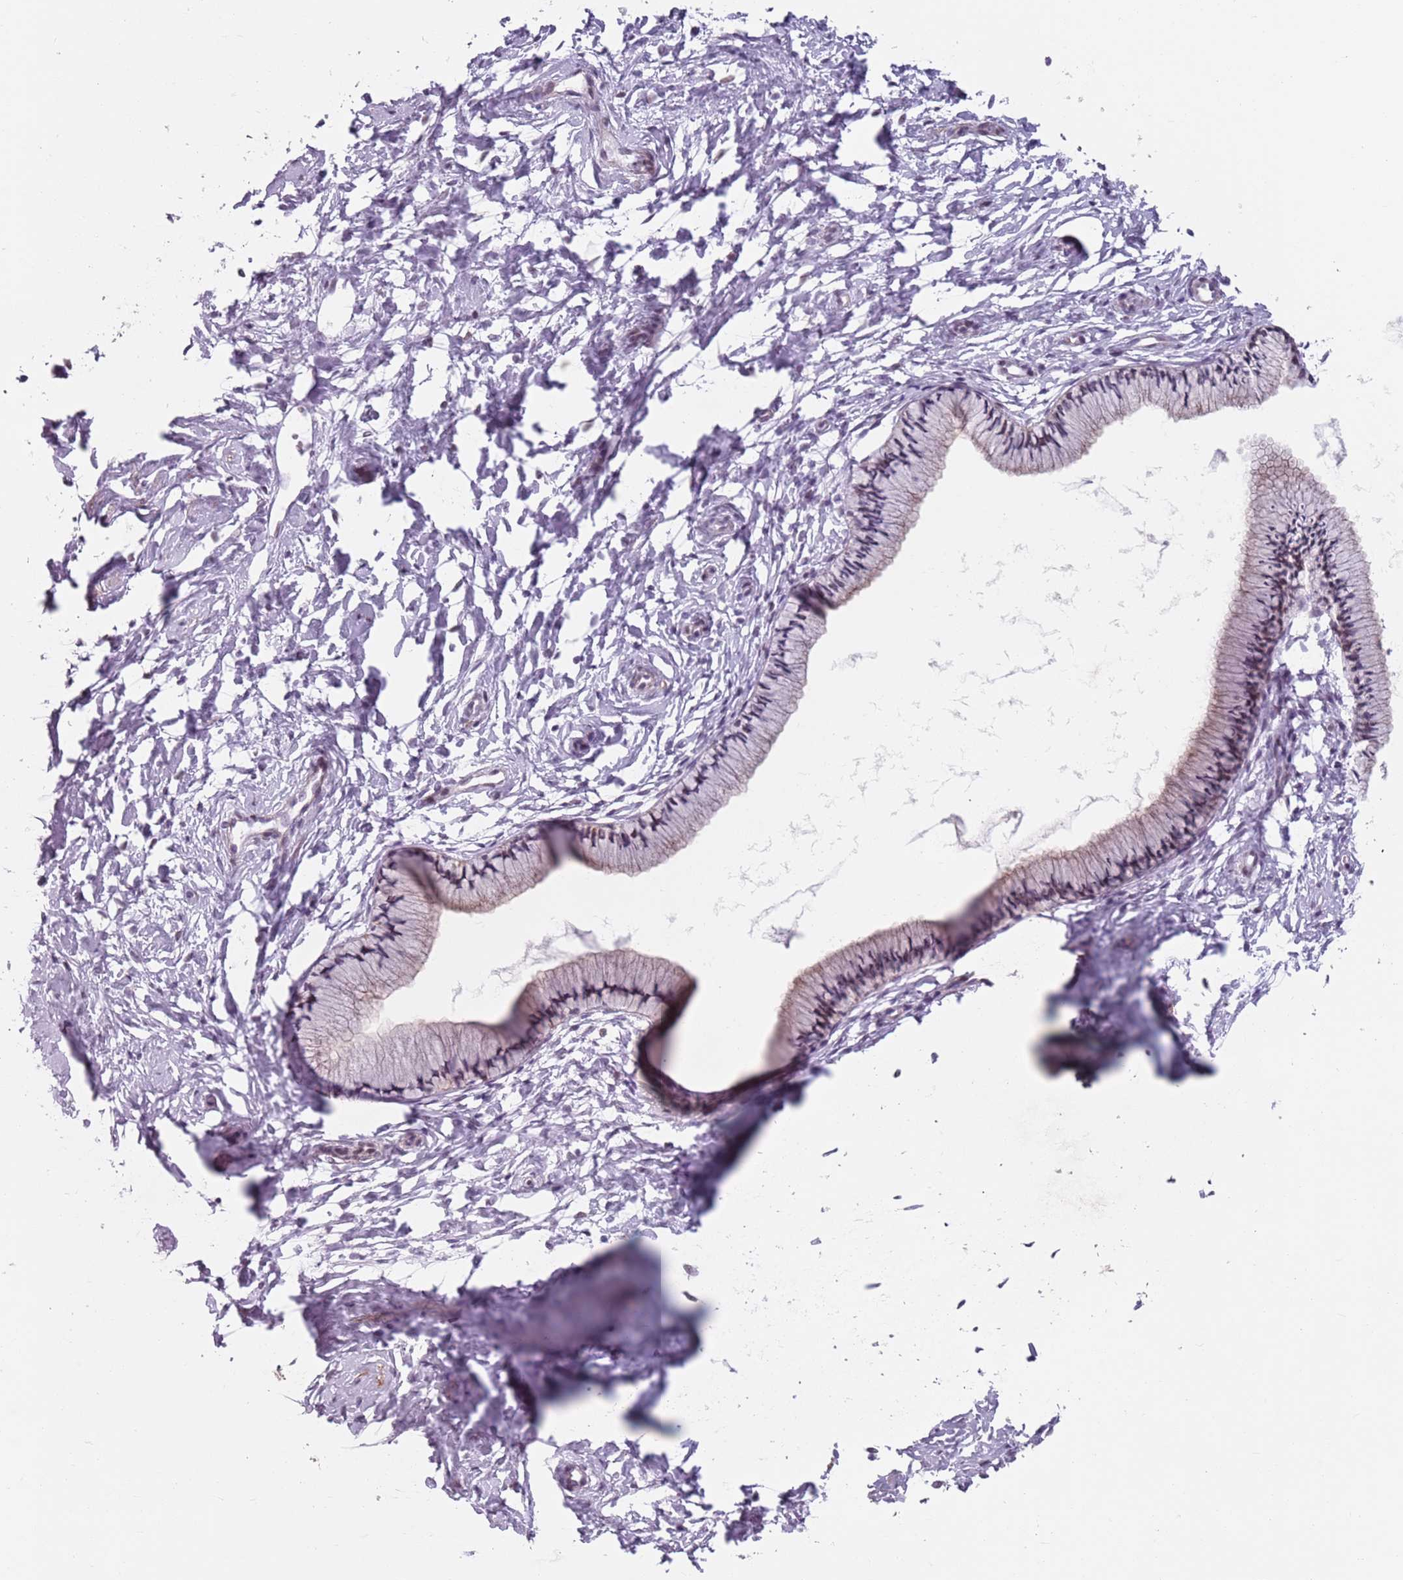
{"staining": {"intensity": "negative", "quantity": "none", "location": "none"}, "tissue": "cervix", "cell_type": "Glandular cells", "image_type": "normal", "snomed": [{"axis": "morphology", "description": "Normal tissue, NOS"}, {"axis": "topography", "description": "Cervix"}], "caption": "Immunohistochemistry histopathology image of unremarkable cervix: human cervix stained with DAB shows no significant protein staining in glandular cells. (Immunohistochemistry, brightfield microscopy, high magnification).", "gene": "TMC4", "patient": {"sex": "female", "age": 33}}